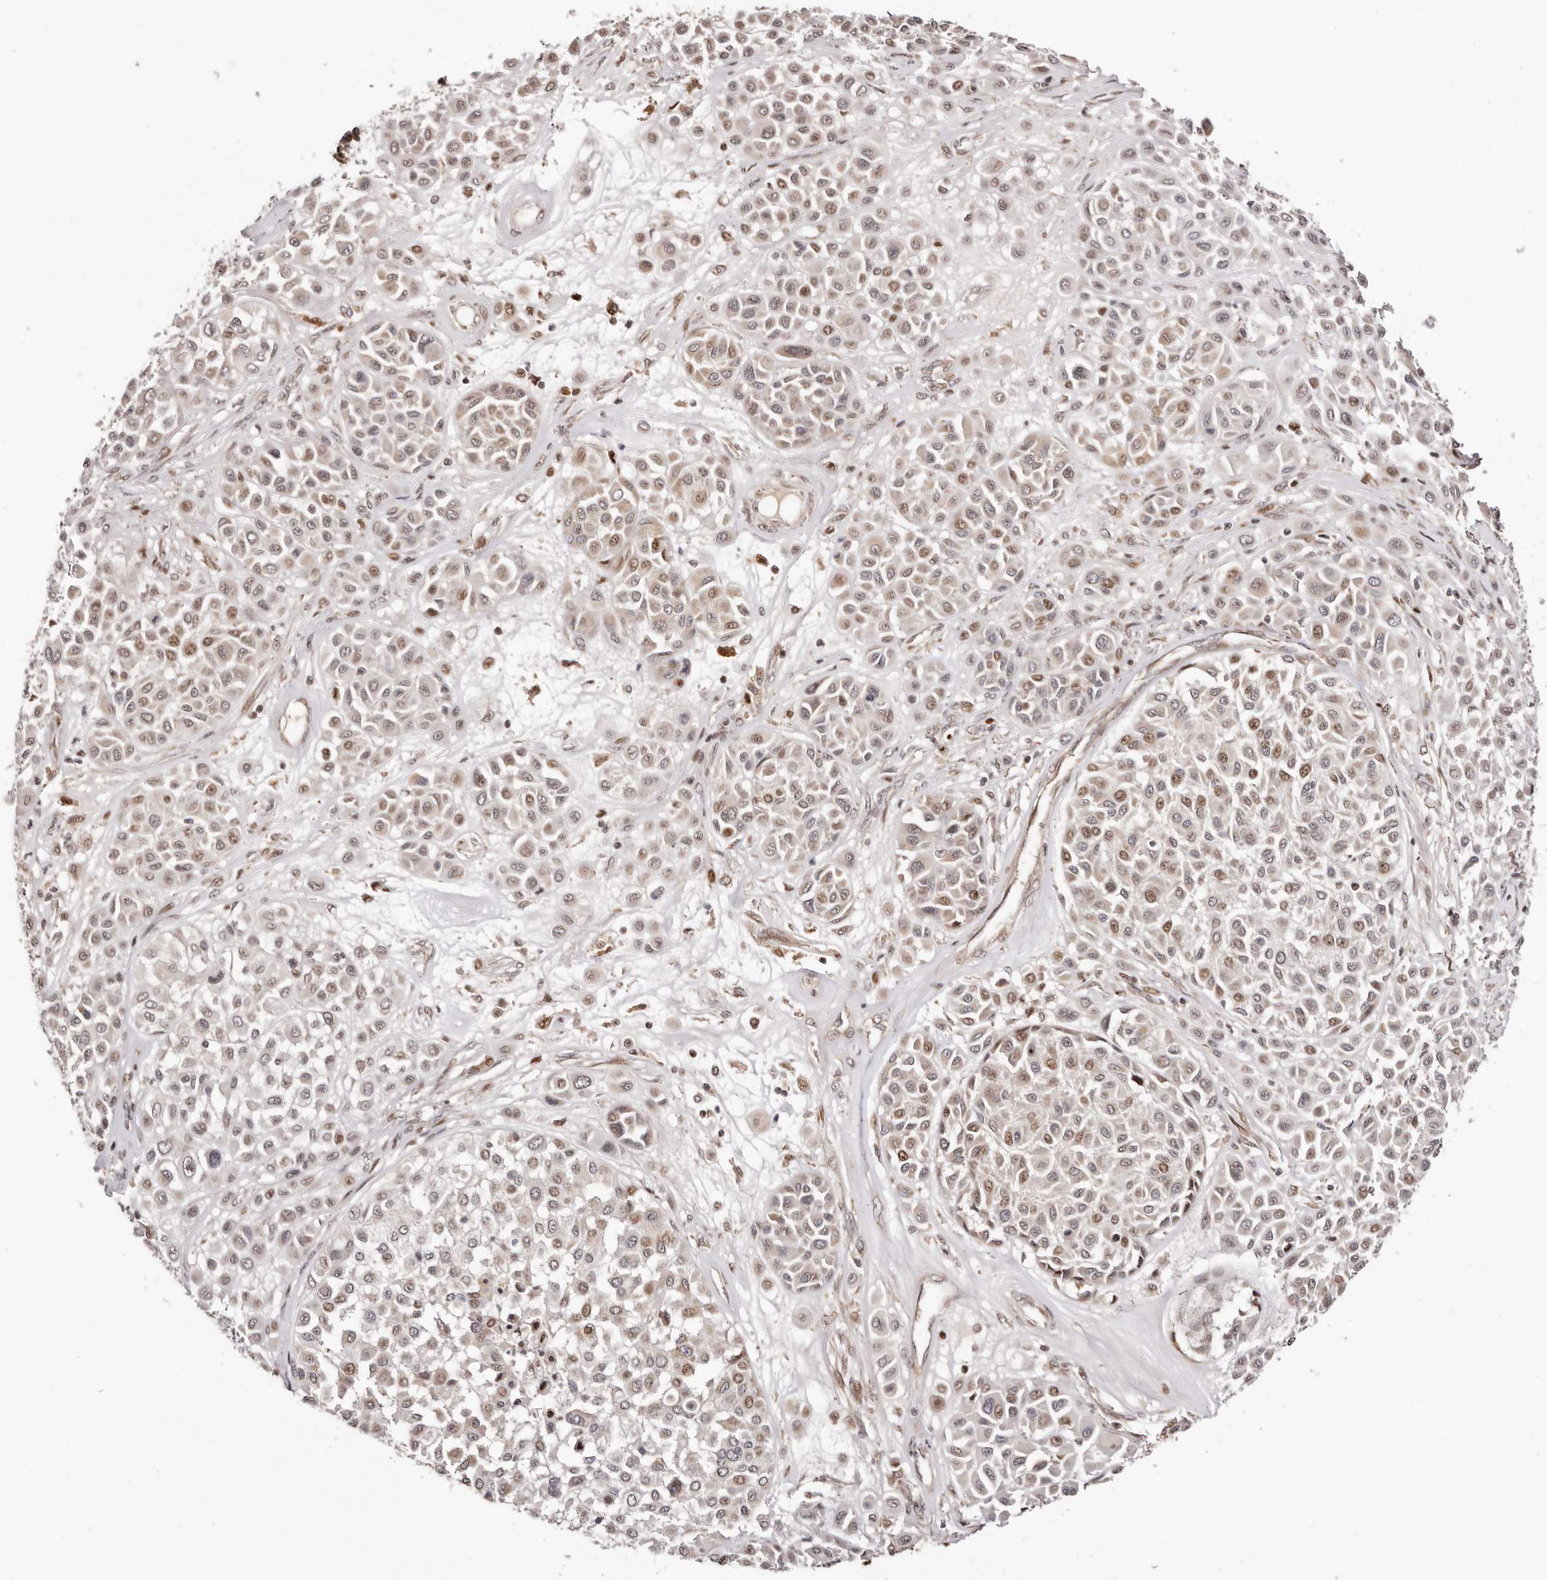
{"staining": {"intensity": "moderate", "quantity": "25%-75%", "location": "nuclear"}, "tissue": "melanoma", "cell_type": "Tumor cells", "image_type": "cancer", "snomed": [{"axis": "morphology", "description": "Malignant melanoma, Metastatic site"}, {"axis": "topography", "description": "Soft tissue"}], "caption": "An immunohistochemistry (IHC) photomicrograph of neoplastic tissue is shown. Protein staining in brown shows moderate nuclear positivity in melanoma within tumor cells. (brown staining indicates protein expression, while blue staining denotes nuclei).", "gene": "HIVEP3", "patient": {"sex": "male", "age": 41}}